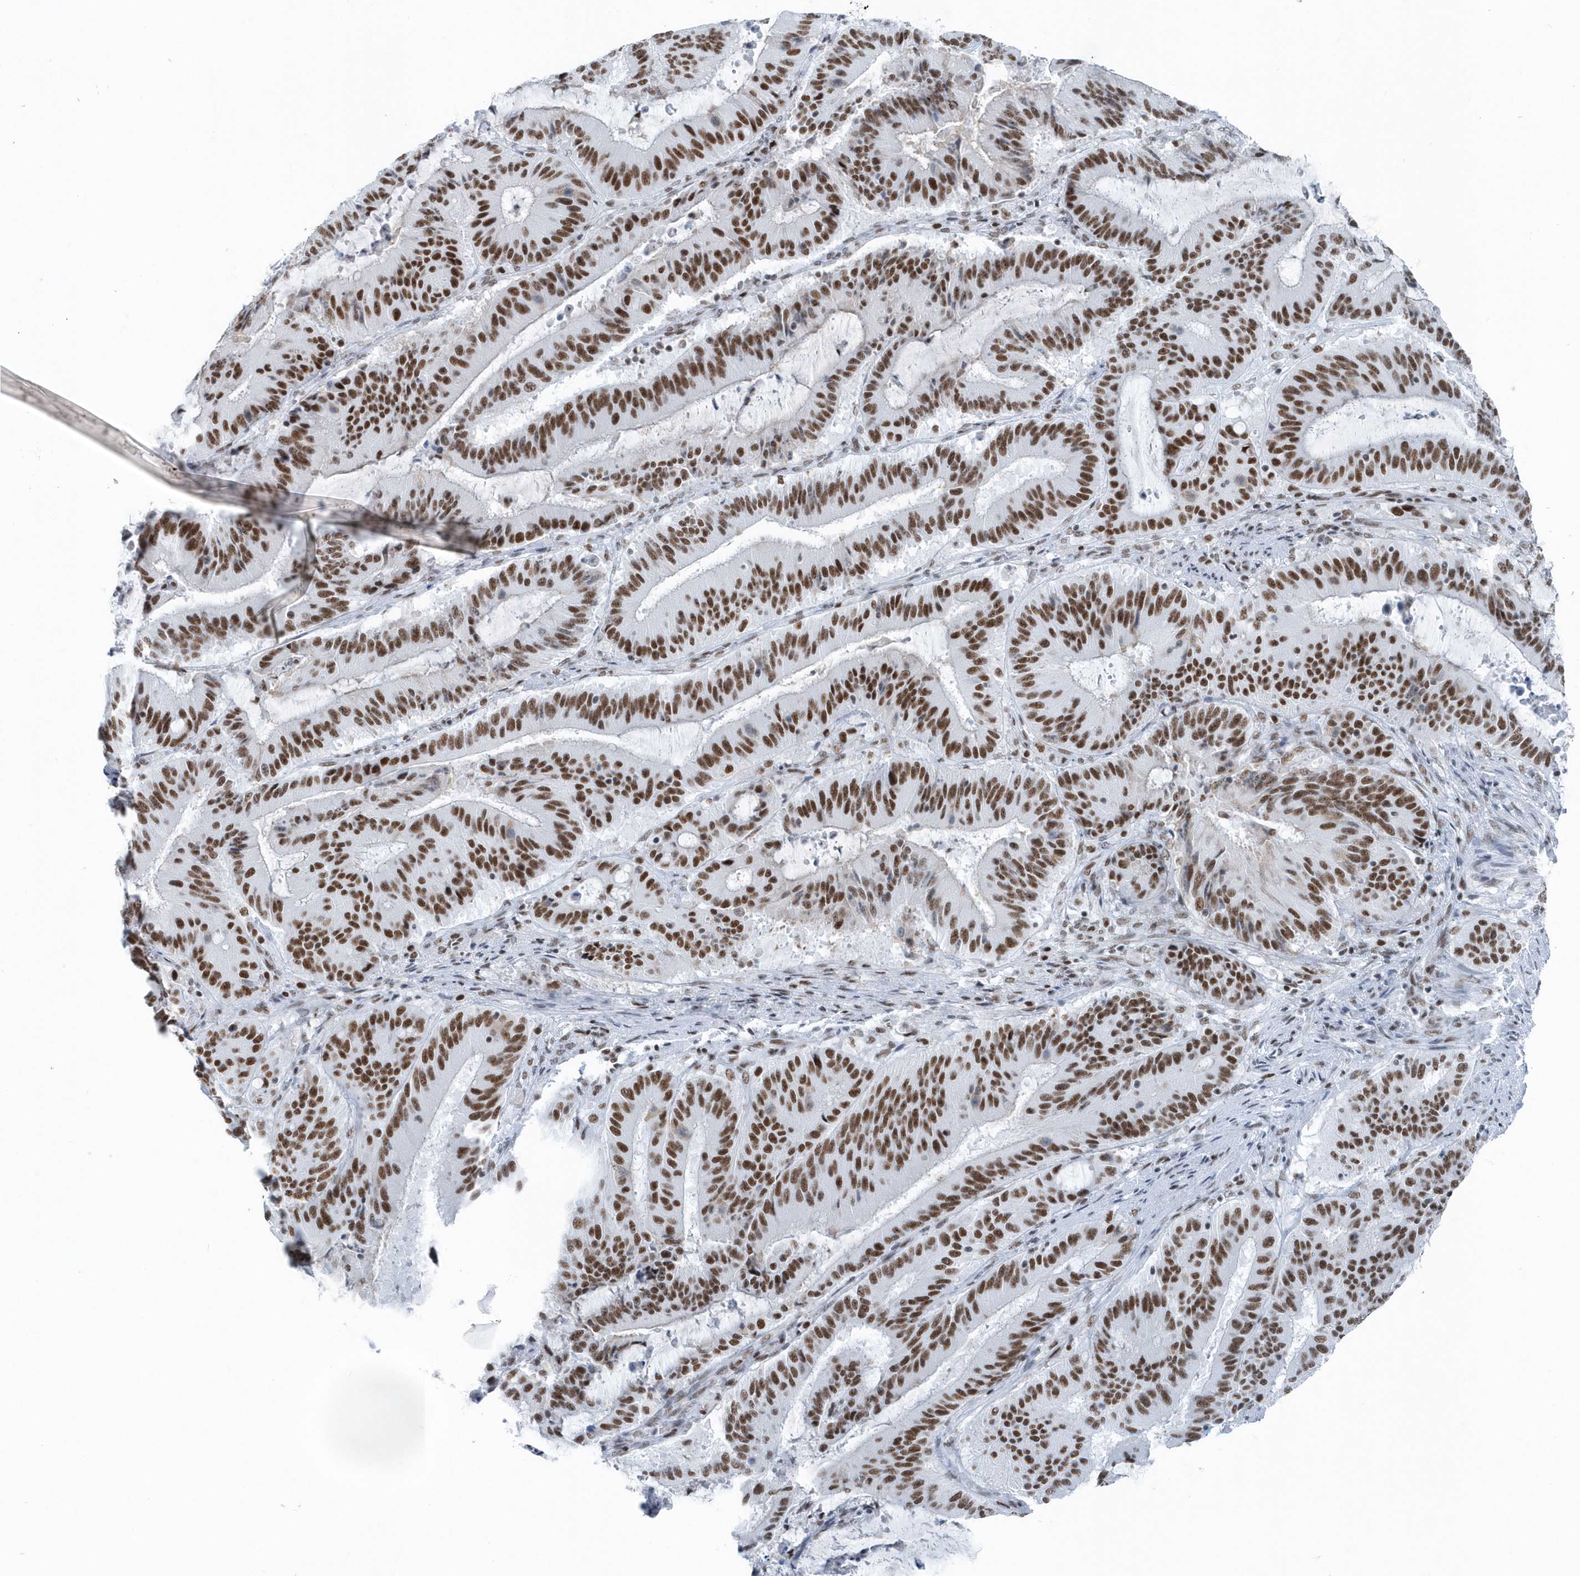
{"staining": {"intensity": "strong", "quantity": ">75%", "location": "nuclear"}, "tissue": "liver cancer", "cell_type": "Tumor cells", "image_type": "cancer", "snomed": [{"axis": "morphology", "description": "Normal tissue, NOS"}, {"axis": "morphology", "description": "Cholangiocarcinoma"}, {"axis": "topography", "description": "Liver"}, {"axis": "topography", "description": "Peripheral nerve tissue"}], "caption": "The photomicrograph demonstrates staining of liver cancer, revealing strong nuclear protein expression (brown color) within tumor cells.", "gene": "FIP1L1", "patient": {"sex": "female", "age": 73}}